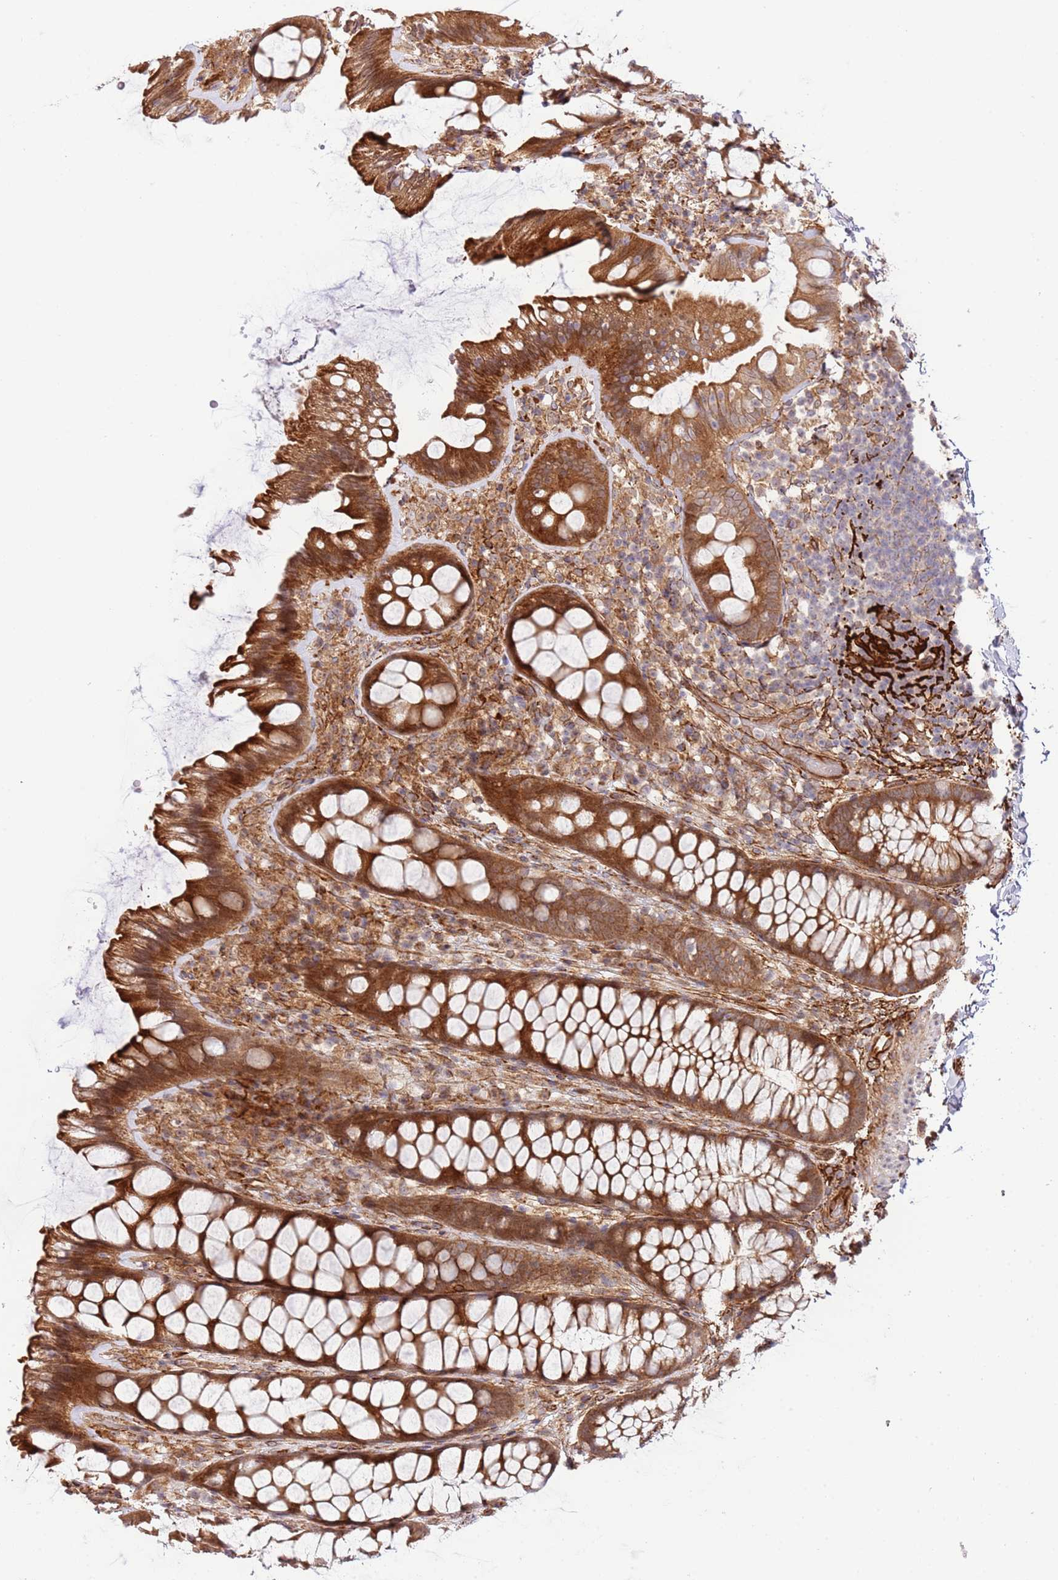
{"staining": {"intensity": "strong", "quantity": ">75%", "location": "cytoplasmic/membranous"}, "tissue": "colon", "cell_type": "Endothelial cells", "image_type": "normal", "snomed": [{"axis": "morphology", "description": "Normal tissue, NOS"}, {"axis": "topography", "description": "Colon"}], "caption": "Protein expression analysis of unremarkable human colon reveals strong cytoplasmic/membranous expression in about >75% of endothelial cells.", "gene": "NEK3", "patient": {"sex": "male", "age": 46}}